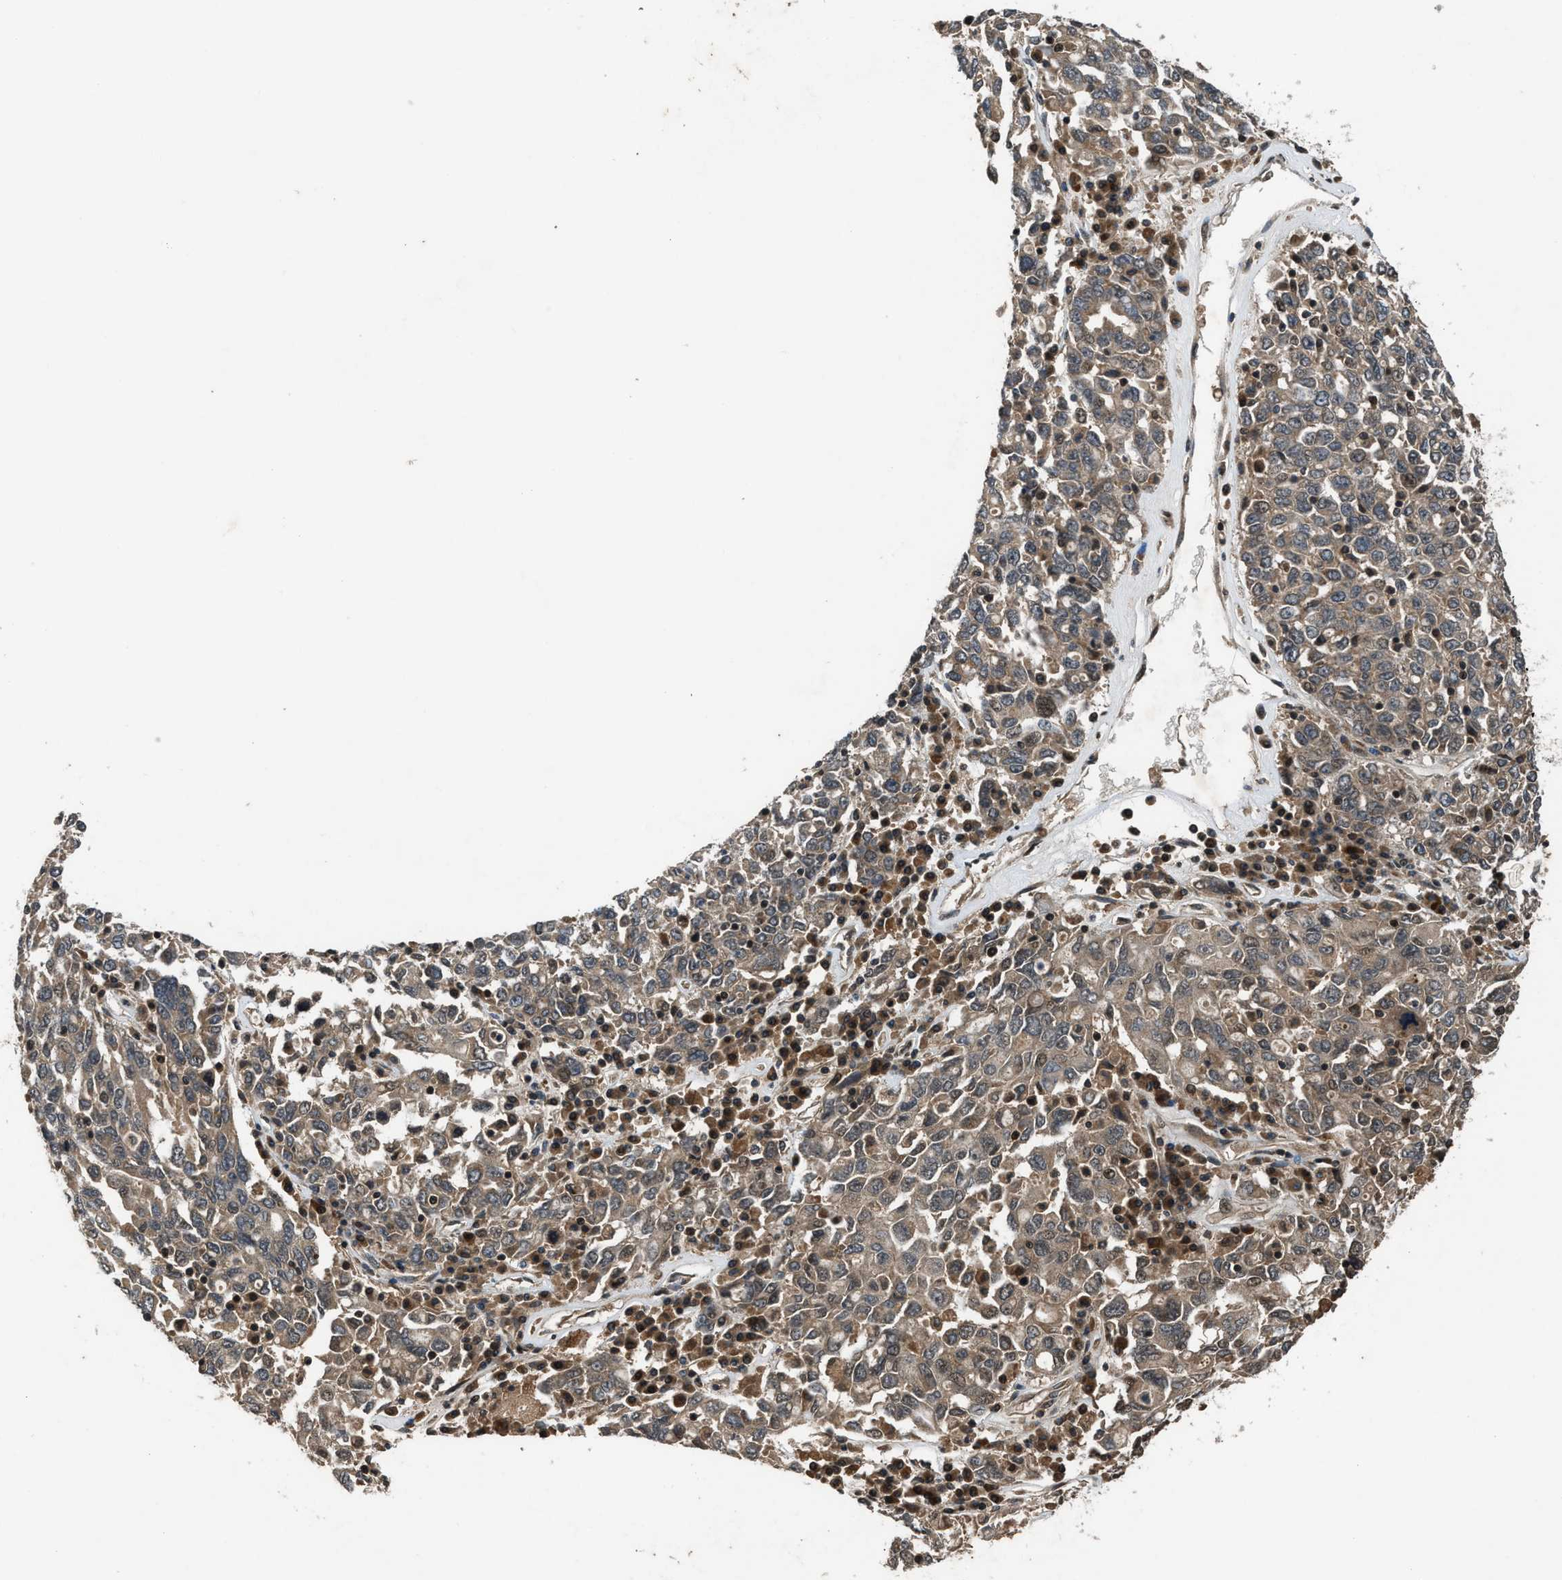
{"staining": {"intensity": "moderate", "quantity": ">75%", "location": "cytoplasmic/membranous,nuclear"}, "tissue": "ovarian cancer", "cell_type": "Tumor cells", "image_type": "cancer", "snomed": [{"axis": "morphology", "description": "Carcinoma, endometroid"}, {"axis": "topography", "description": "Ovary"}], "caption": "A micrograph showing moderate cytoplasmic/membranous and nuclear staining in about >75% of tumor cells in ovarian cancer, as visualized by brown immunohistochemical staining.", "gene": "RPS6KB1", "patient": {"sex": "female", "age": 62}}